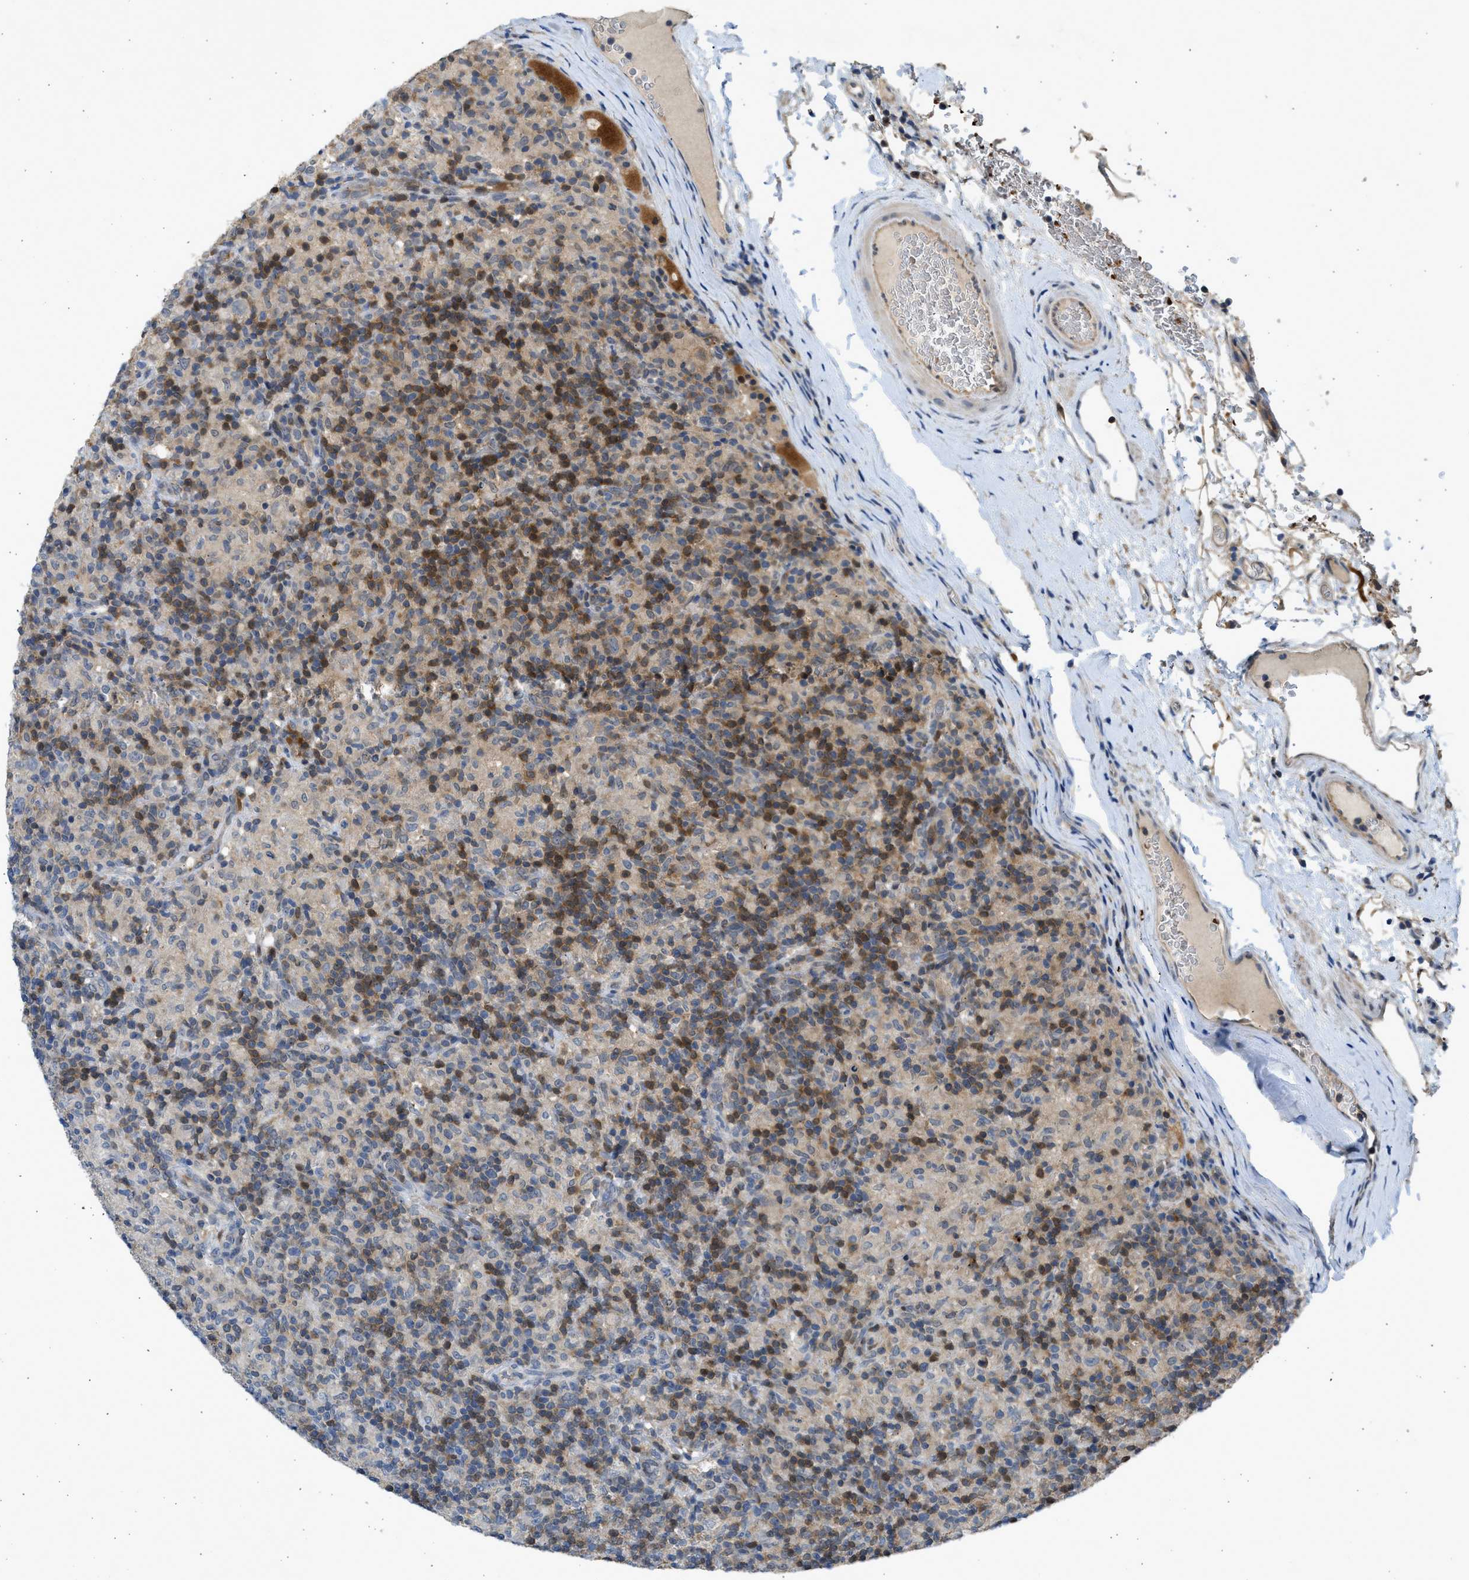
{"staining": {"intensity": "negative", "quantity": "none", "location": "none"}, "tissue": "lymphoma", "cell_type": "Tumor cells", "image_type": "cancer", "snomed": [{"axis": "morphology", "description": "Hodgkin's disease, NOS"}, {"axis": "topography", "description": "Lymph node"}], "caption": "This micrograph is of lymphoma stained with IHC to label a protein in brown with the nuclei are counter-stained blue. There is no positivity in tumor cells. (Immunohistochemistry, brightfield microscopy, high magnification).", "gene": "MAPK7", "patient": {"sex": "male", "age": 70}}